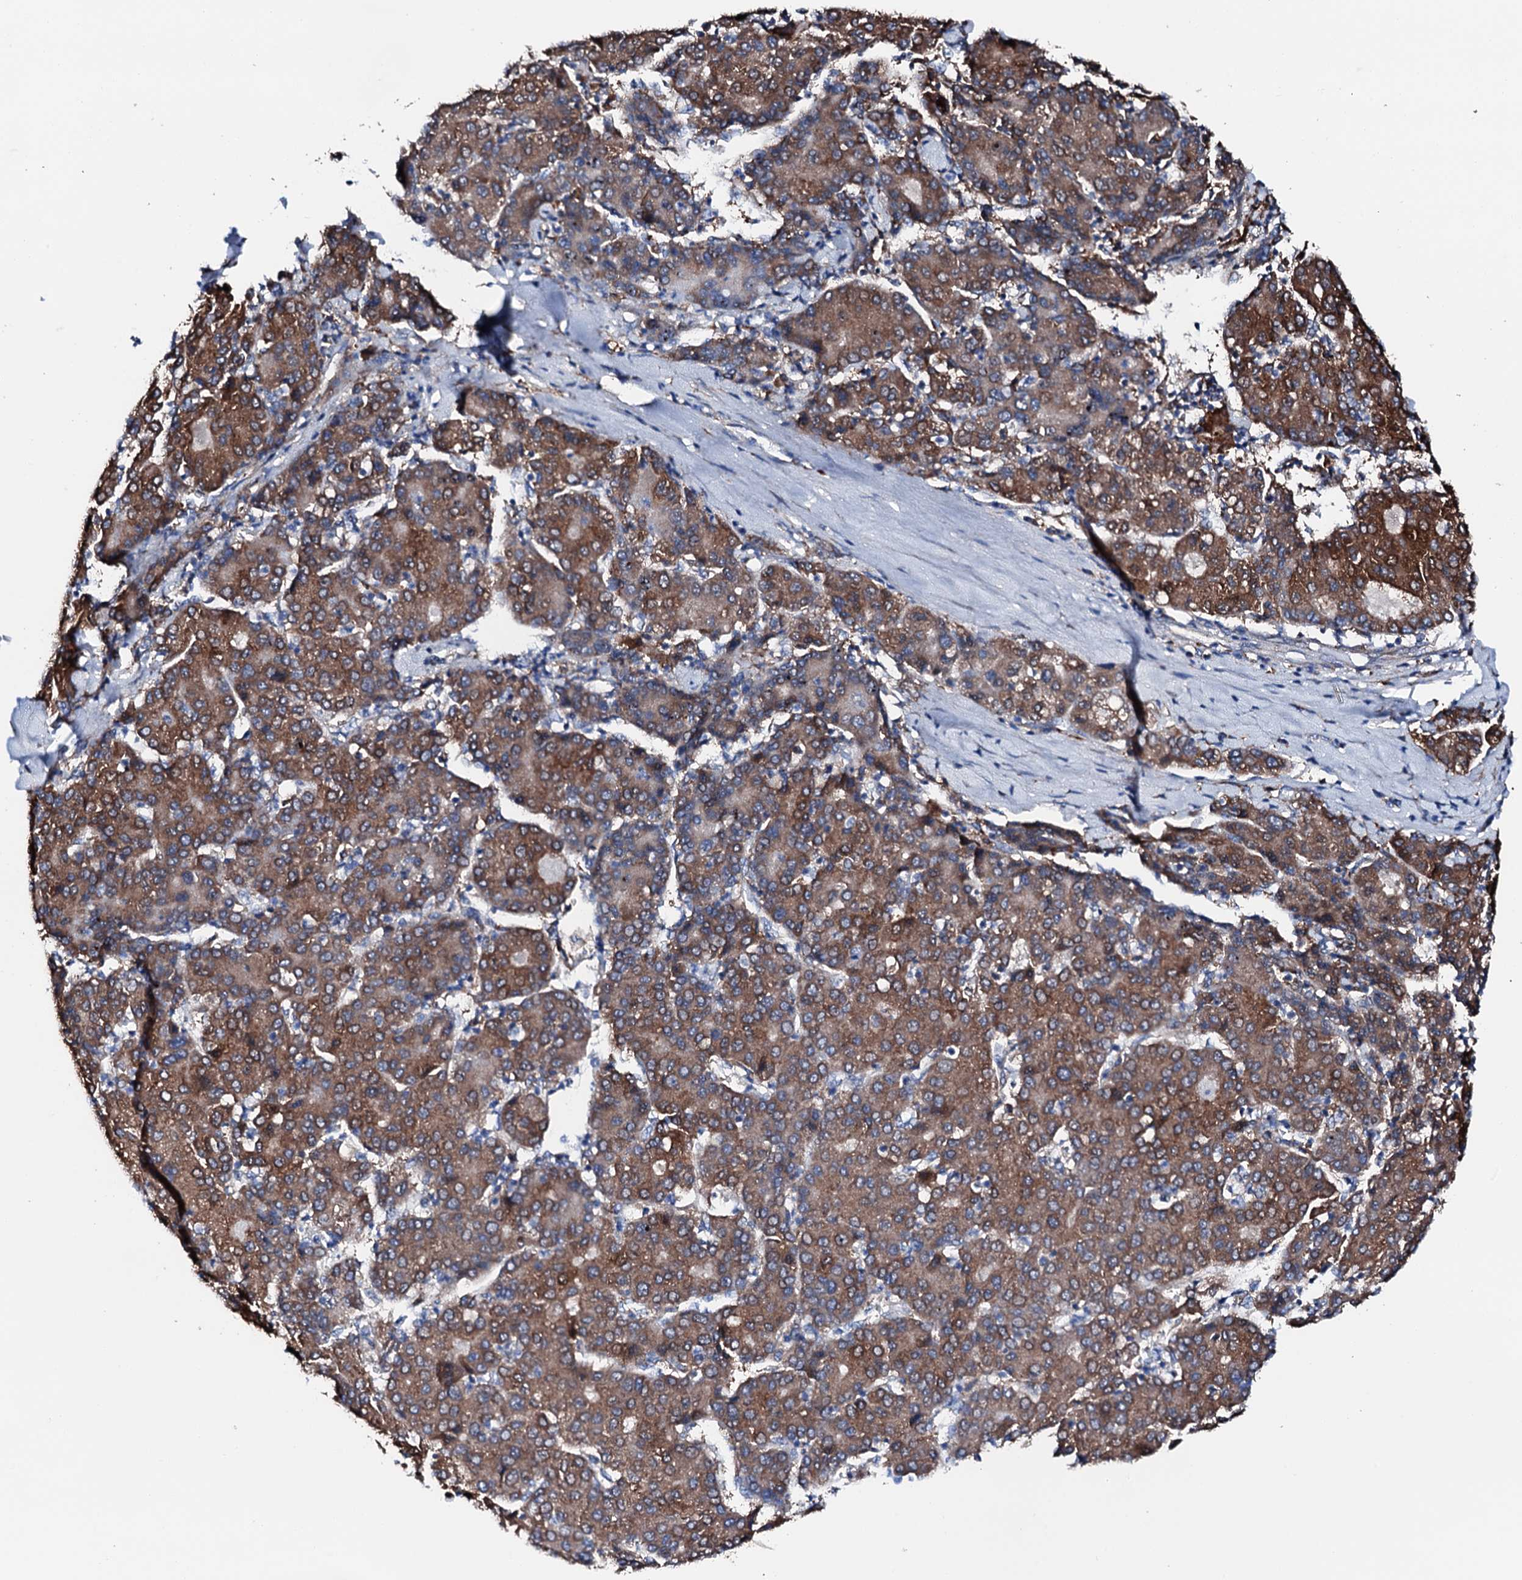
{"staining": {"intensity": "strong", "quantity": ">75%", "location": "cytoplasmic/membranous"}, "tissue": "liver cancer", "cell_type": "Tumor cells", "image_type": "cancer", "snomed": [{"axis": "morphology", "description": "Carcinoma, Hepatocellular, NOS"}, {"axis": "topography", "description": "Liver"}], "caption": "Human liver cancer stained with a protein marker demonstrates strong staining in tumor cells.", "gene": "AMDHD1", "patient": {"sex": "male", "age": 65}}